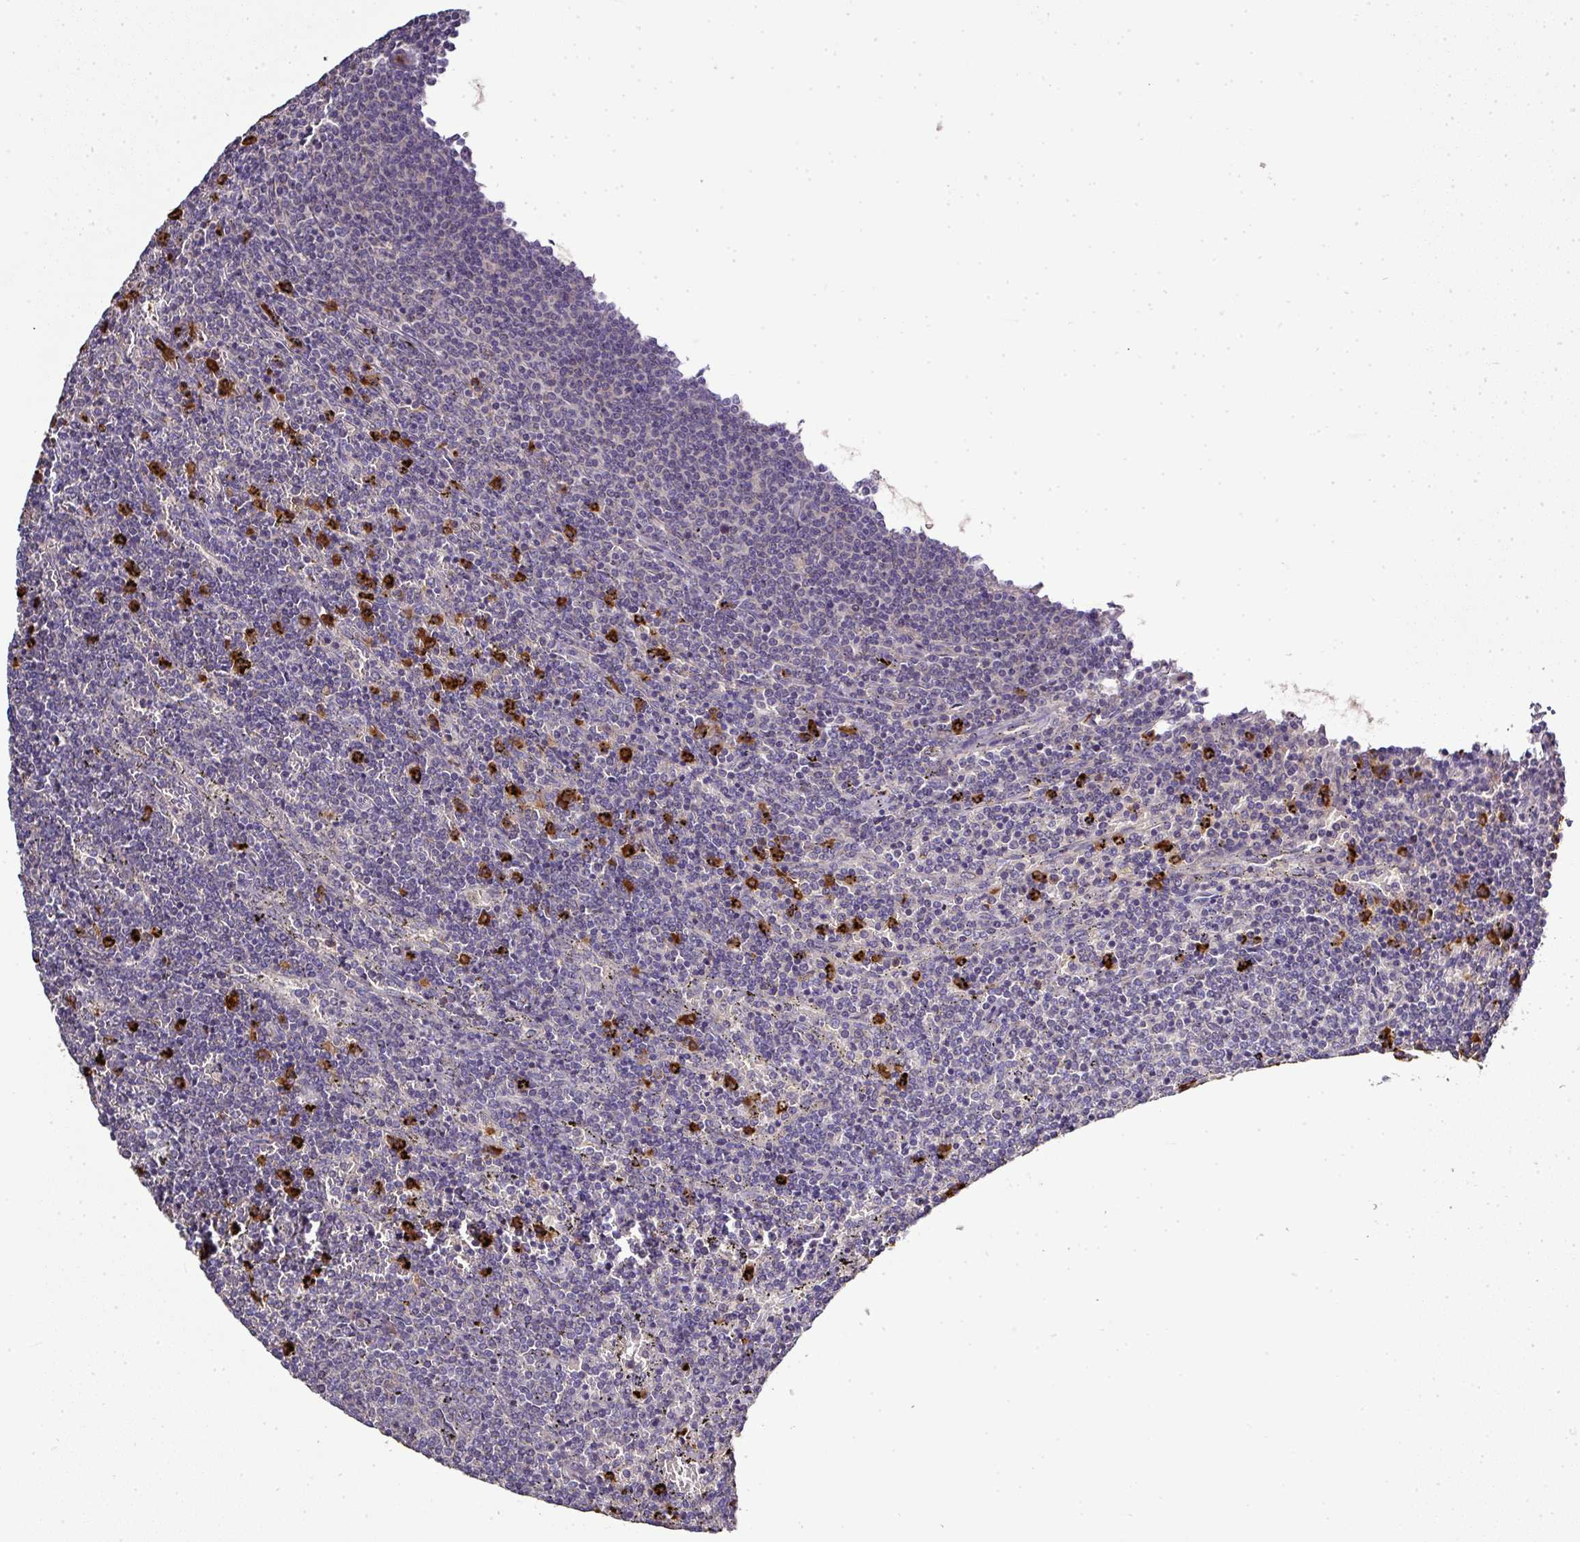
{"staining": {"intensity": "negative", "quantity": "none", "location": "none"}, "tissue": "lymphoma", "cell_type": "Tumor cells", "image_type": "cancer", "snomed": [{"axis": "morphology", "description": "Malignant lymphoma, non-Hodgkin's type, Low grade"}, {"axis": "topography", "description": "Spleen"}], "caption": "Immunohistochemical staining of lymphoma demonstrates no significant staining in tumor cells.", "gene": "CAB39L", "patient": {"sex": "female", "age": 50}}